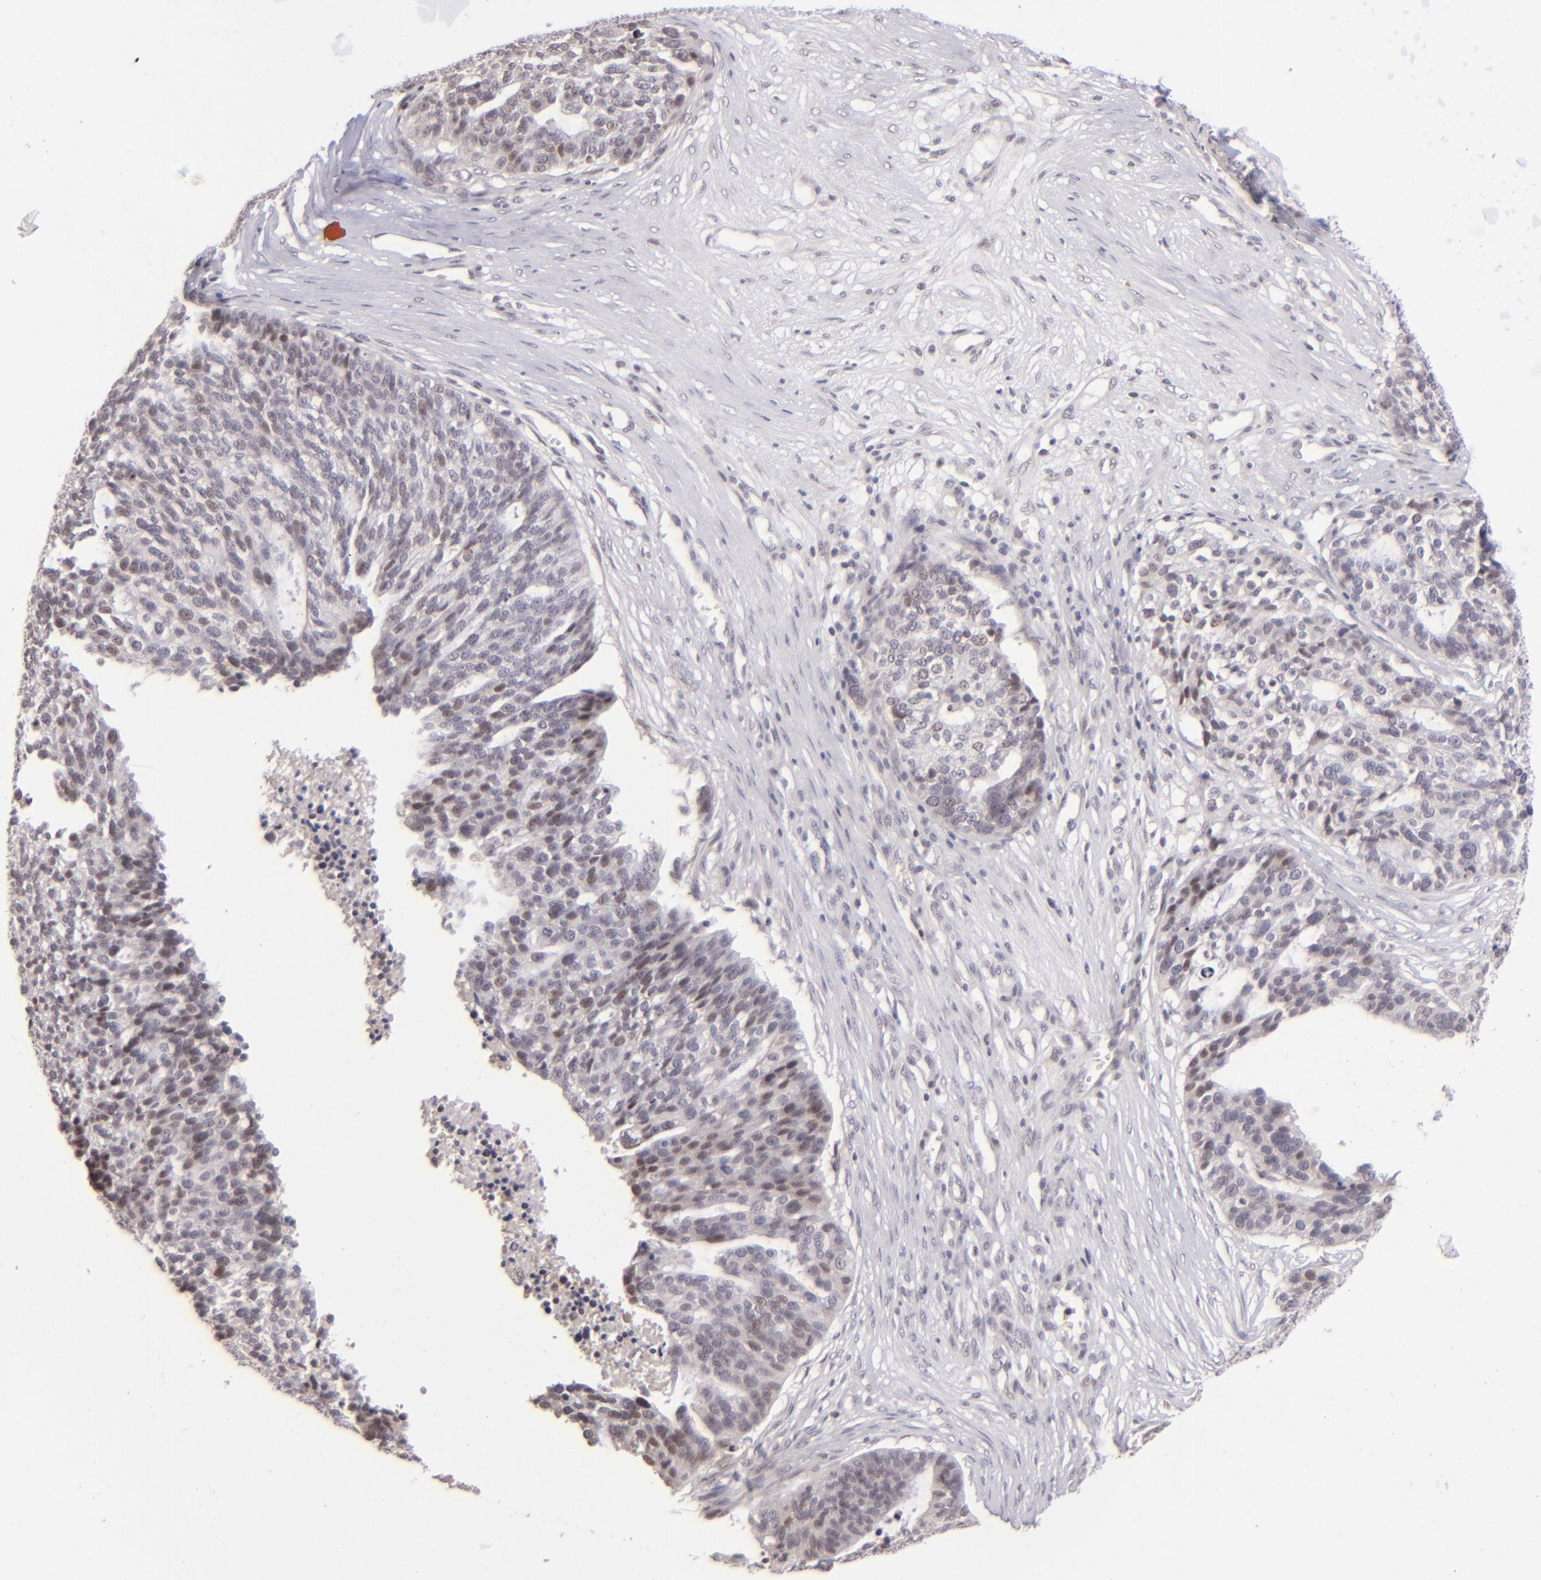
{"staining": {"intensity": "weak", "quantity": "<25%", "location": "nuclear"}, "tissue": "ovarian cancer", "cell_type": "Tumor cells", "image_type": "cancer", "snomed": [{"axis": "morphology", "description": "Cystadenocarcinoma, serous, NOS"}, {"axis": "topography", "description": "Ovary"}], "caption": "Tumor cells show no significant staining in serous cystadenocarcinoma (ovarian).", "gene": "RARB", "patient": {"sex": "female", "age": 59}}